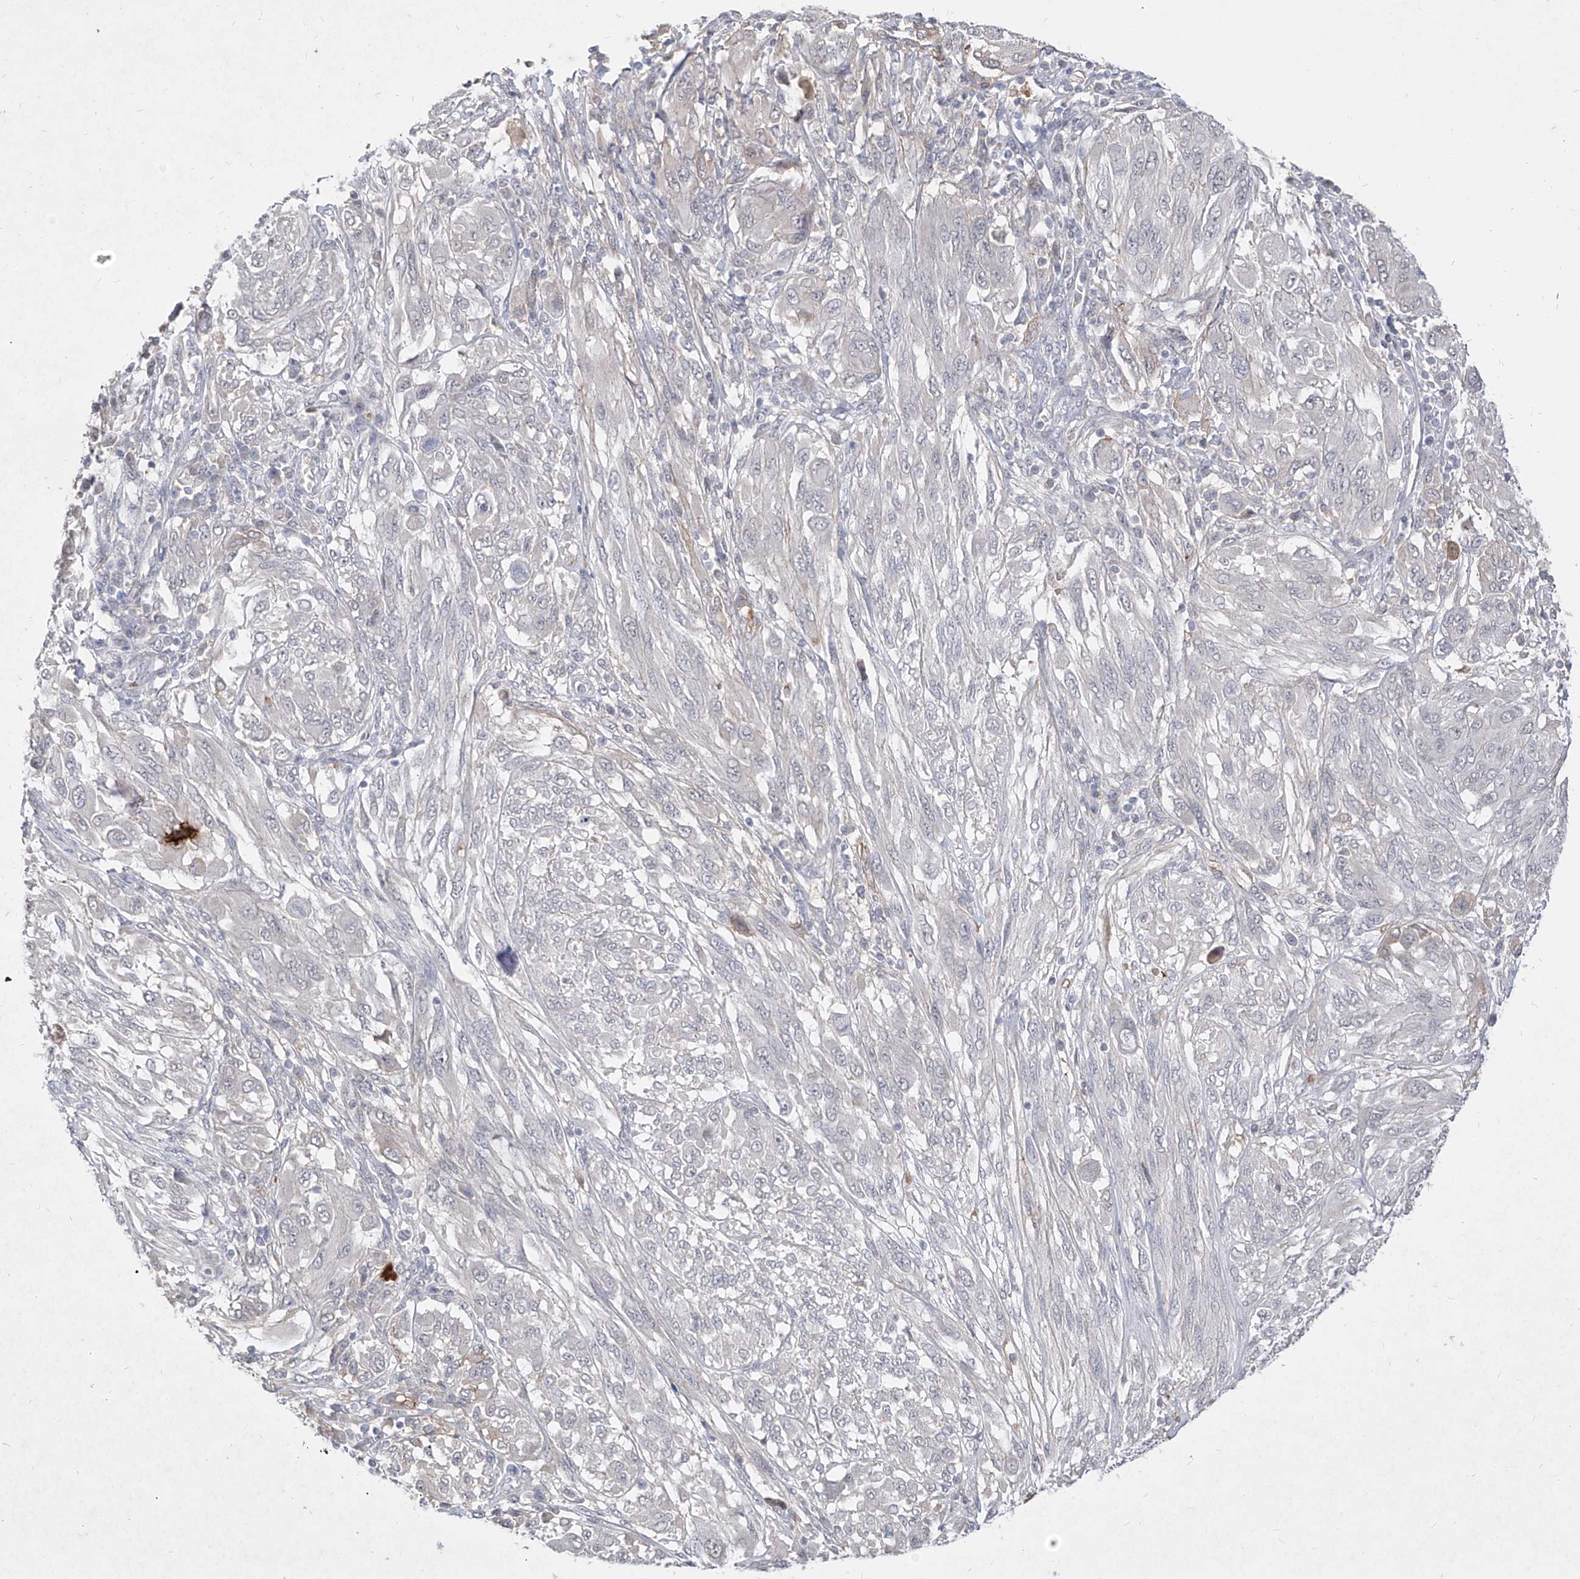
{"staining": {"intensity": "negative", "quantity": "none", "location": "none"}, "tissue": "melanoma", "cell_type": "Tumor cells", "image_type": "cancer", "snomed": [{"axis": "morphology", "description": "Malignant melanoma, NOS"}, {"axis": "topography", "description": "Skin"}], "caption": "Melanoma was stained to show a protein in brown. There is no significant staining in tumor cells. (DAB (3,3'-diaminobenzidine) IHC, high magnification).", "gene": "C4A", "patient": {"sex": "female", "age": 91}}